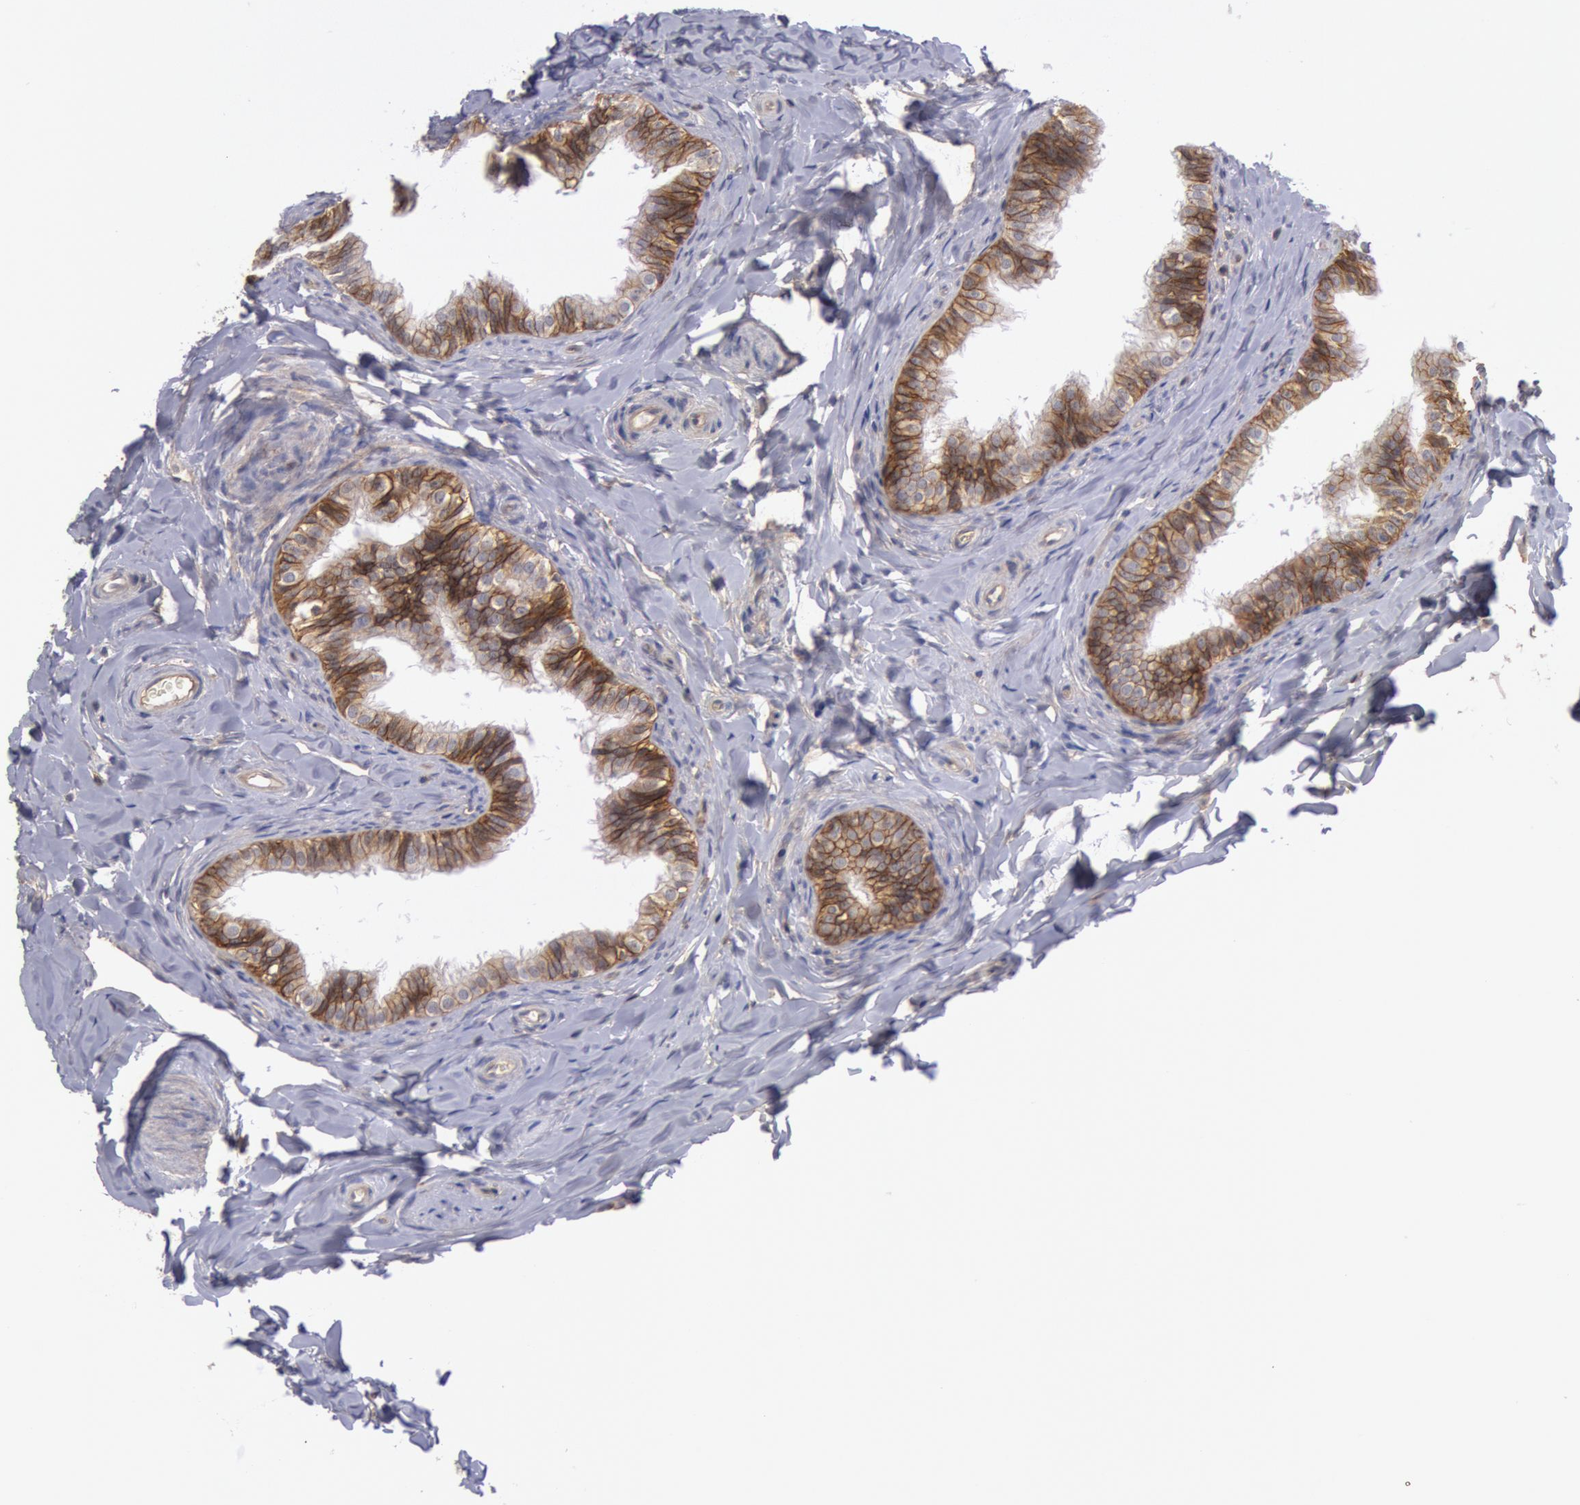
{"staining": {"intensity": "moderate", "quantity": ">75%", "location": "cytoplasmic/membranous"}, "tissue": "epididymis", "cell_type": "Glandular cells", "image_type": "normal", "snomed": [{"axis": "morphology", "description": "Normal tissue, NOS"}, {"axis": "topography", "description": "Epididymis"}], "caption": "Normal epididymis exhibits moderate cytoplasmic/membranous positivity in about >75% of glandular cells, visualized by immunohistochemistry.", "gene": "STX4", "patient": {"sex": "male", "age": 26}}